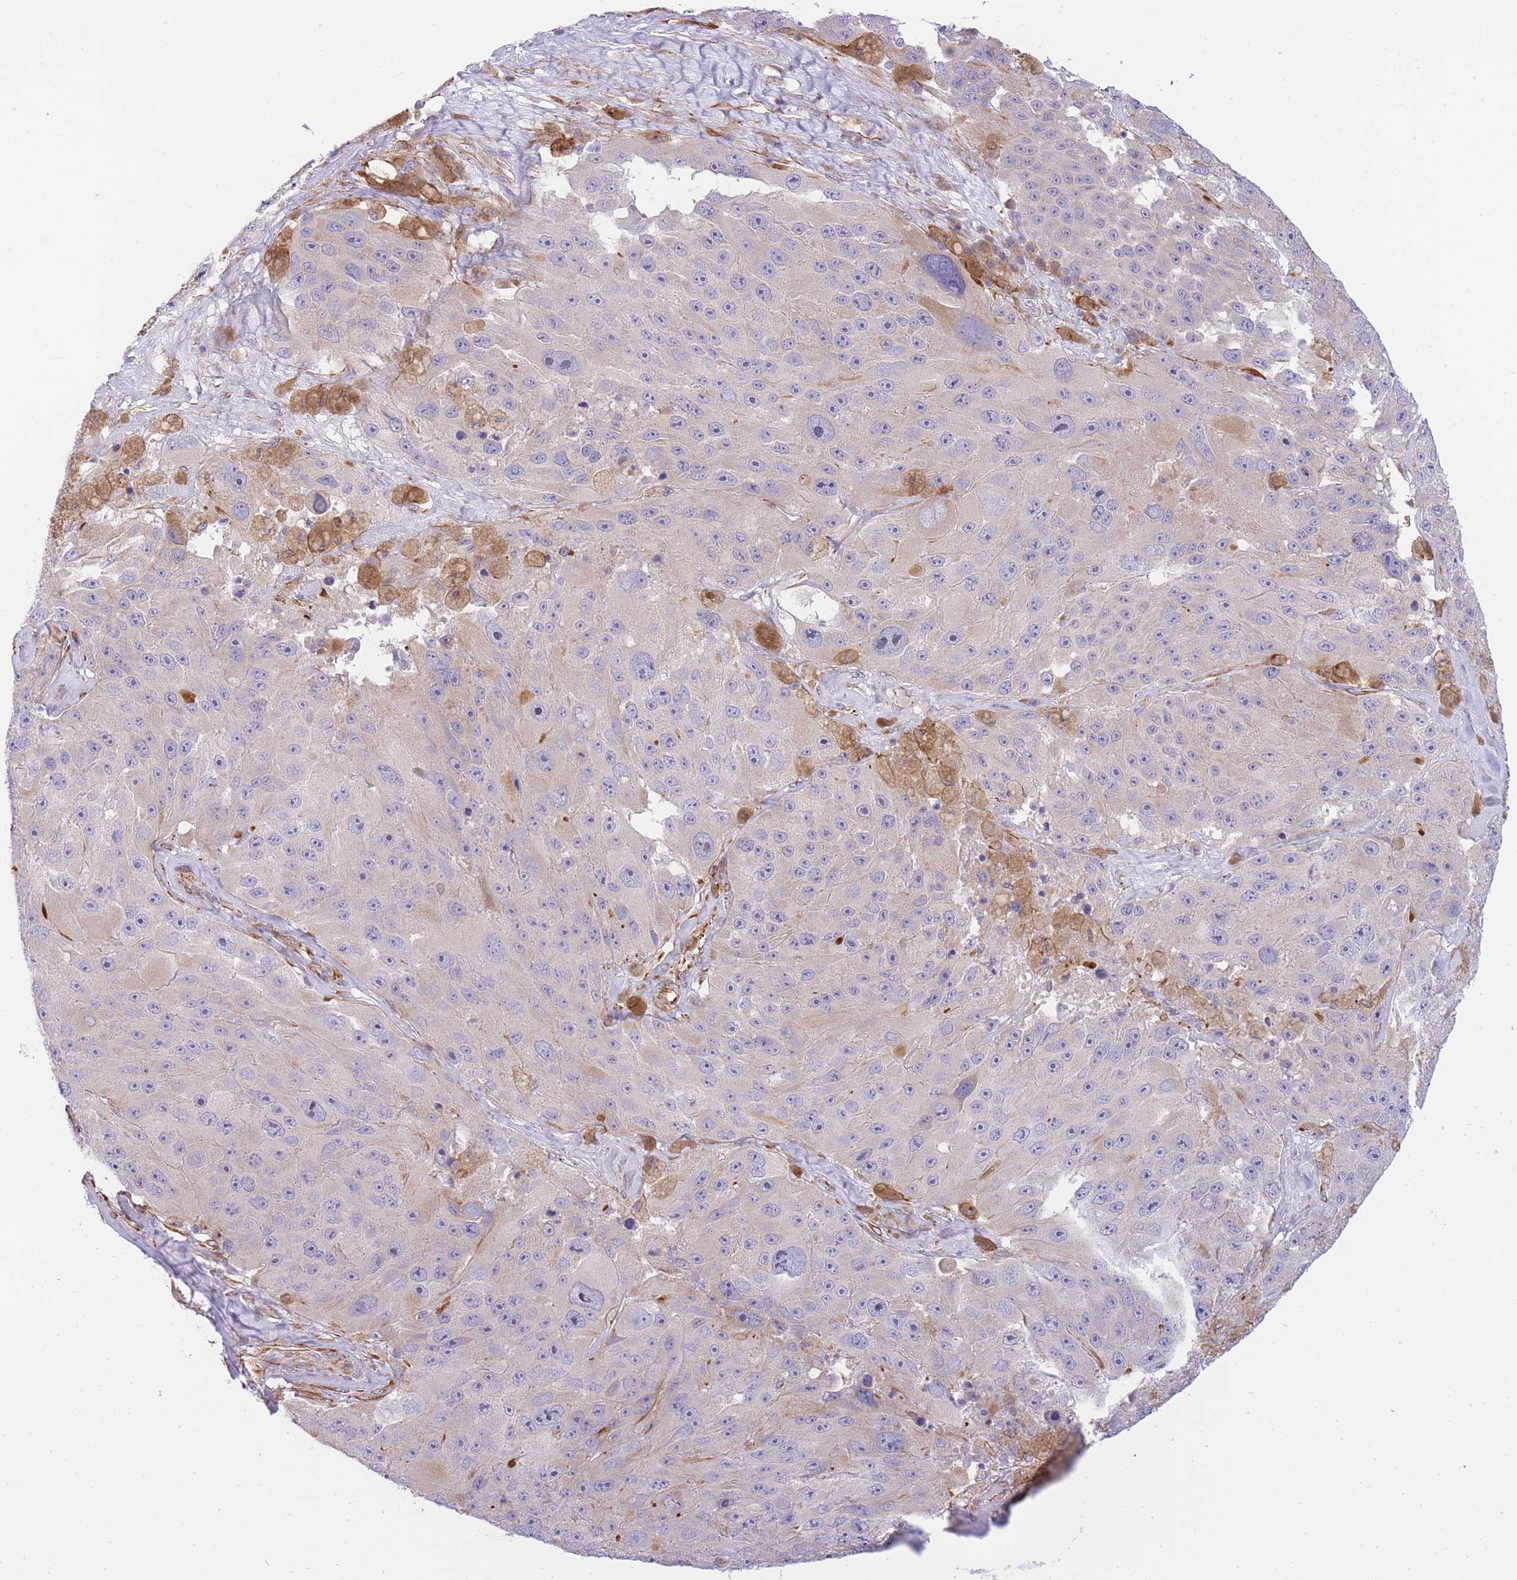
{"staining": {"intensity": "negative", "quantity": "none", "location": "none"}, "tissue": "melanoma", "cell_type": "Tumor cells", "image_type": "cancer", "snomed": [{"axis": "morphology", "description": "Malignant melanoma, Metastatic site"}, {"axis": "topography", "description": "Lymph node"}], "caption": "Protein analysis of malignant melanoma (metastatic site) shows no significant expression in tumor cells.", "gene": "ECPAS", "patient": {"sex": "male", "age": 62}}